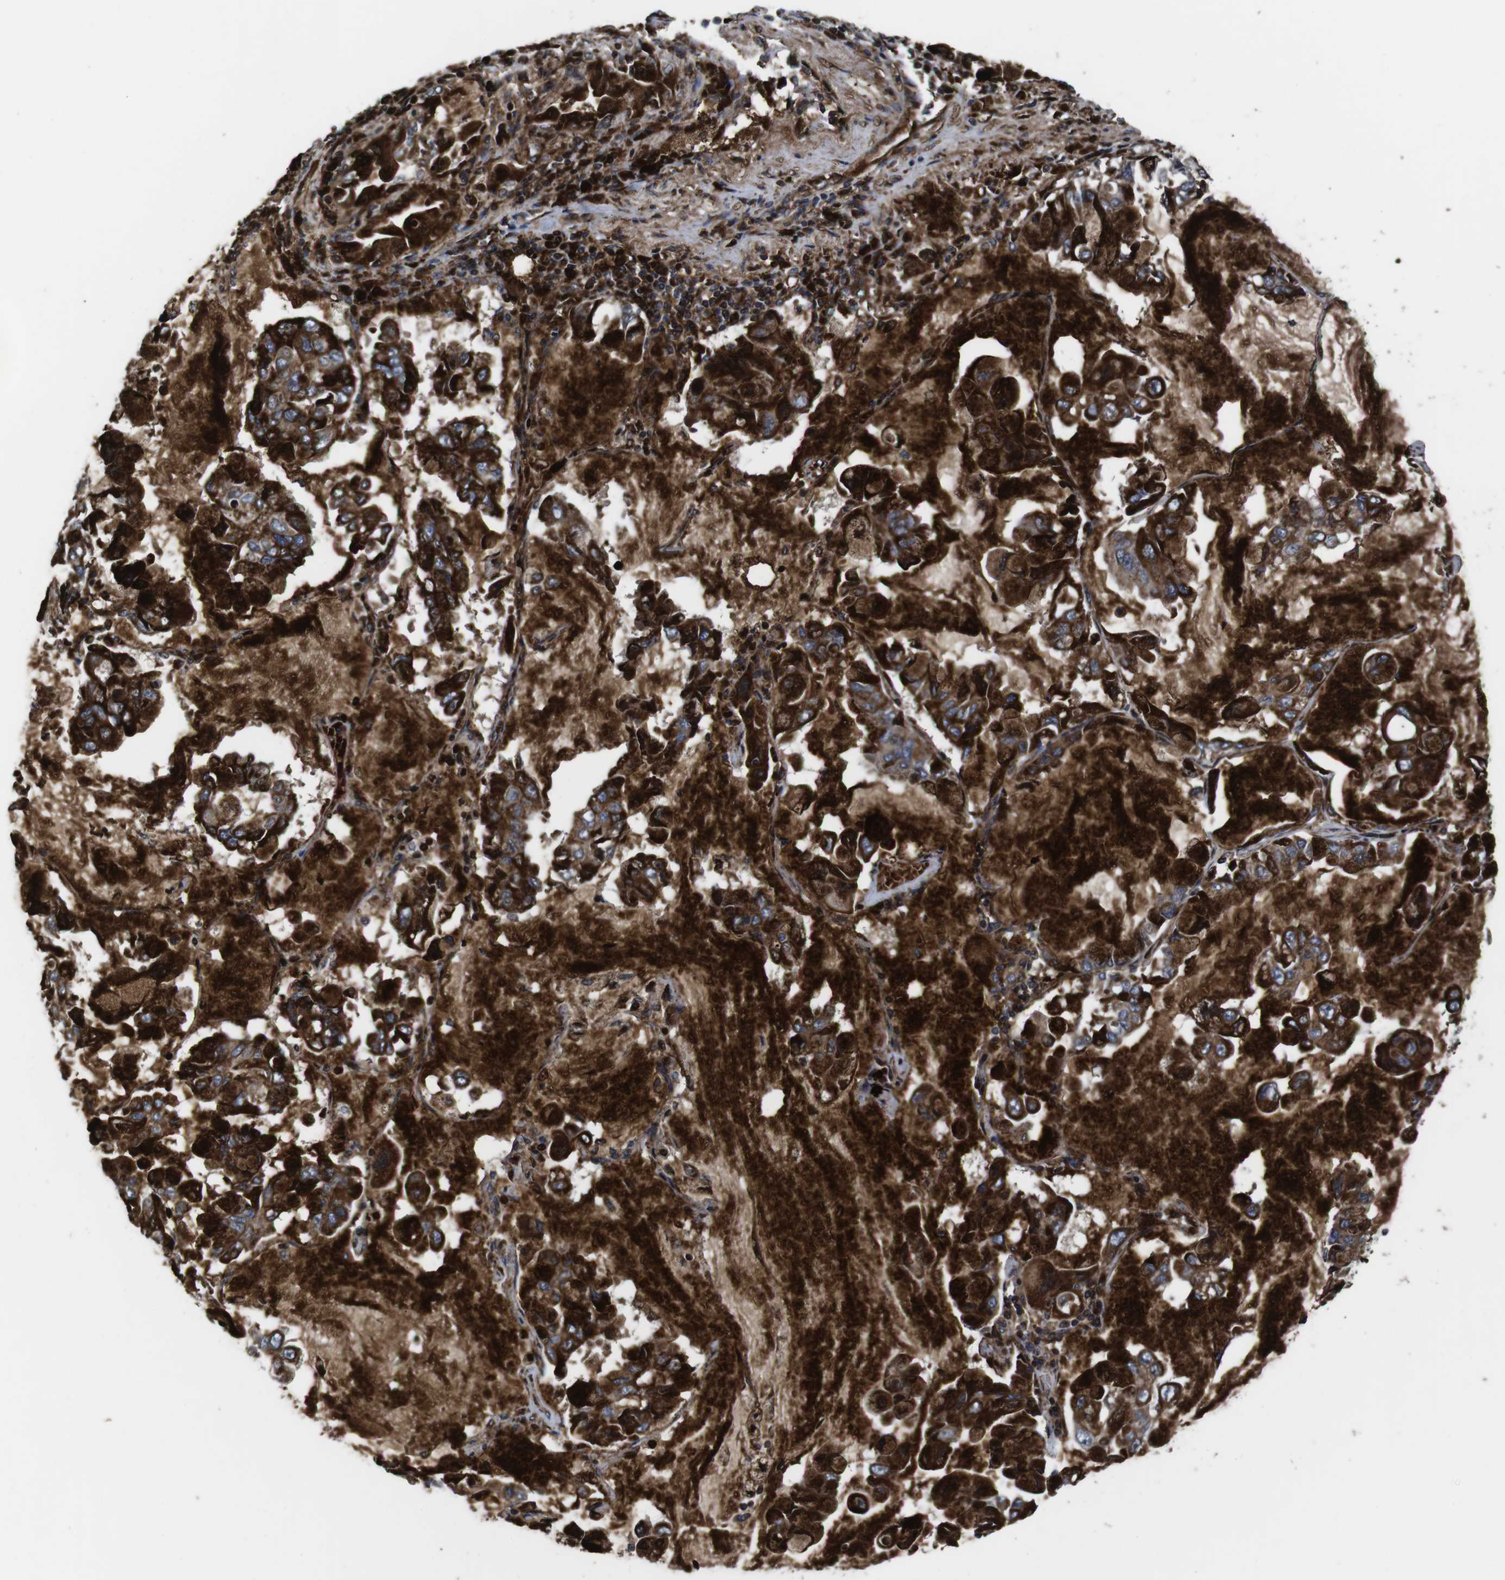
{"staining": {"intensity": "strong", "quantity": ">75%", "location": "cytoplasmic/membranous"}, "tissue": "lung cancer", "cell_type": "Tumor cells", "image_type": "cancer", "snomed": [{"axis": "morphology", "description": "Adenocarcinoma, NOS"}, {"axis": "topography", "description": "Lung"}], "caption": "IHC of human lung cancer (adenocarcinoma) shows high levels of strong cytoplasmic/membranous positivity in about >75% of tumor cells.", "gene": "SMYD3", "patient": {"sex": "male", "age": 64}}